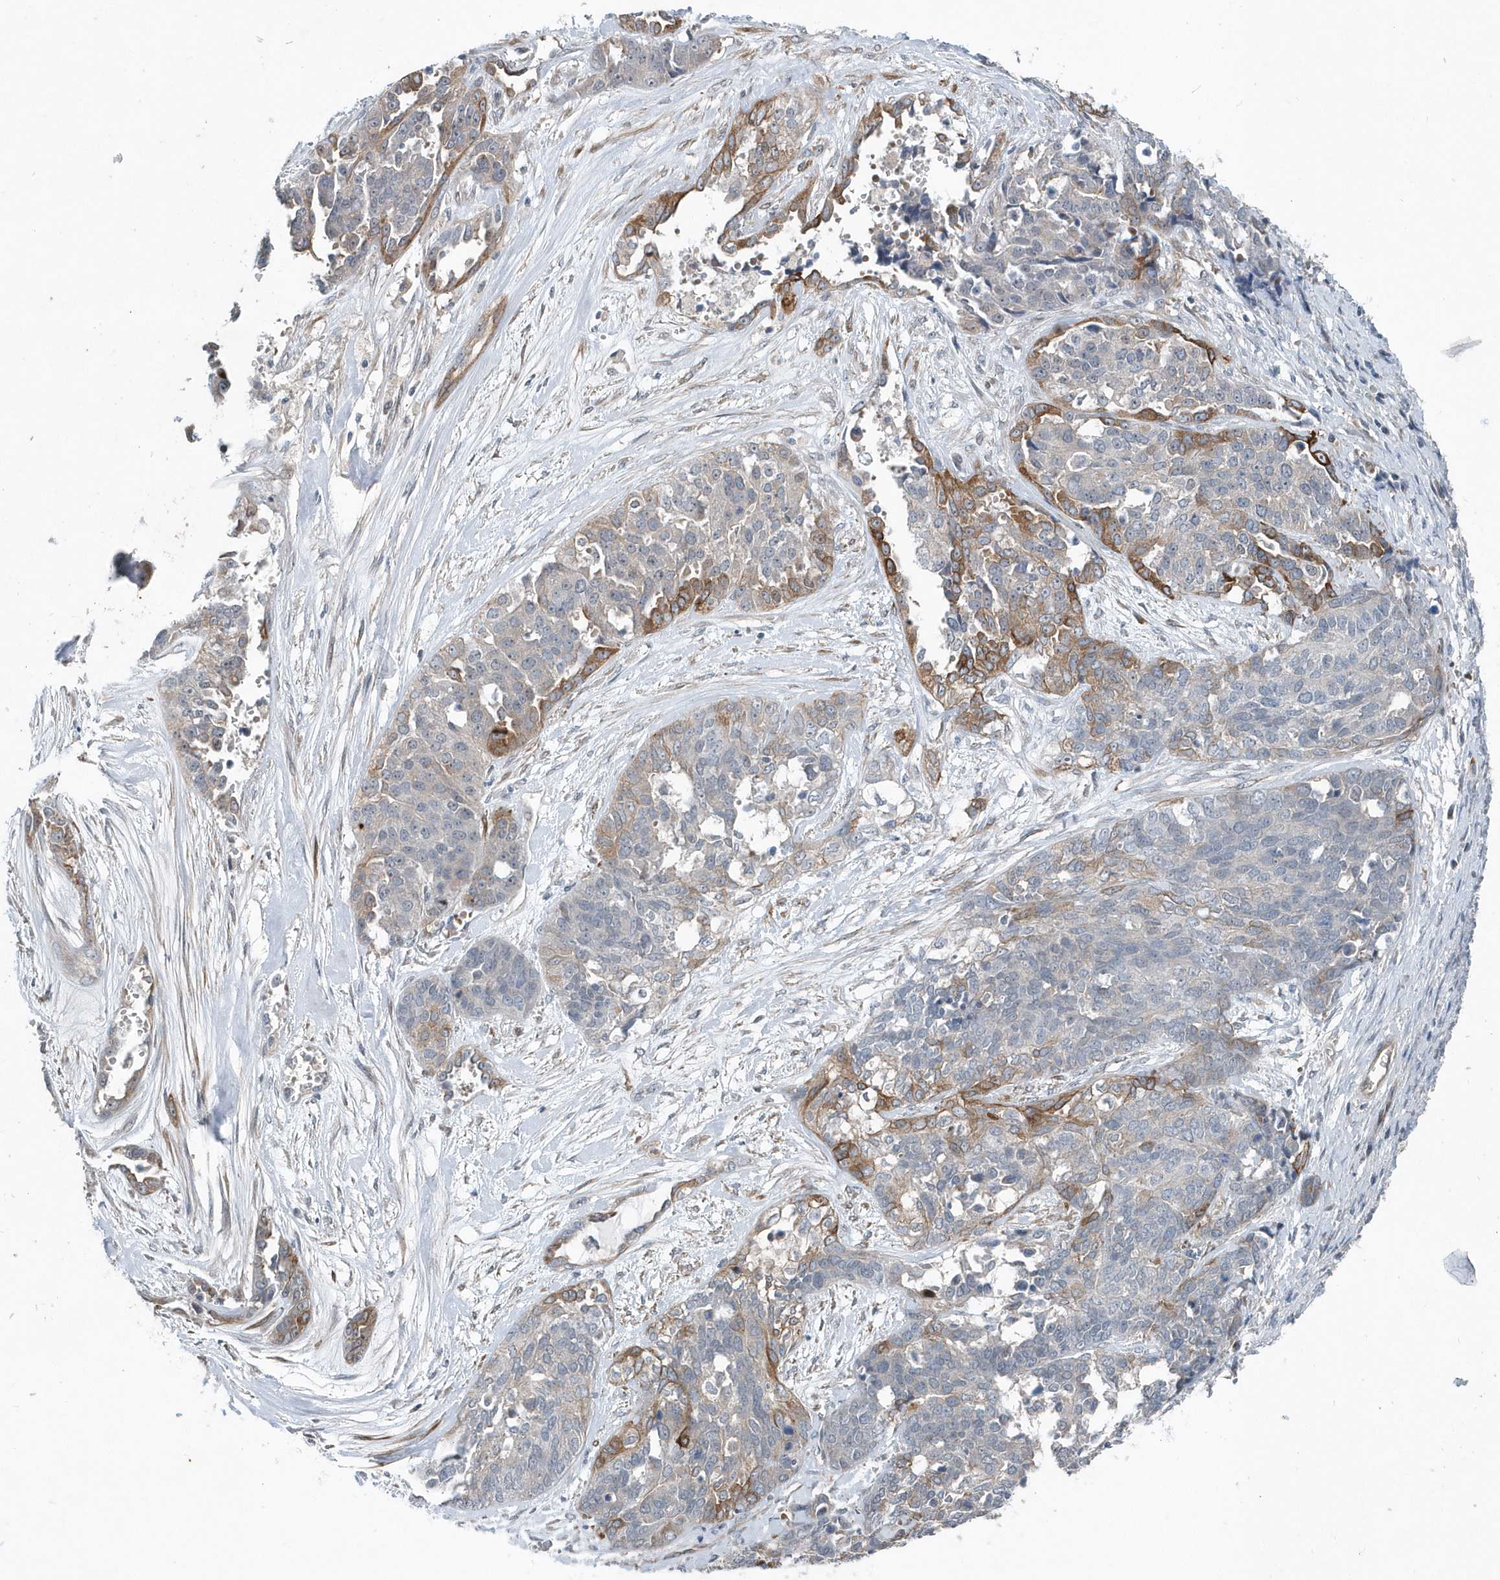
{"staining": {"intensity": "moderate", "quantity": "<25%", "location": "cytoplasmic/membranous"}, "tissue": "ovarian cancer", "cell_type": "Tumor cells", "image_type": "cancer", "snomed": [{"axis": "morphology", "description": "Cystadenocarcinoma, serous, NOS"}, {"axis": "topography", "description": "Ovary"}], "caption": "The micrograph displays staining of ovarian serous cystadenocarcinoma, revealing moderate cytoplasmic/membranous protein positivity (brown color) within tumor cells.", "gene": "MCC", "patient": {"sex": "female", "age": 44}}